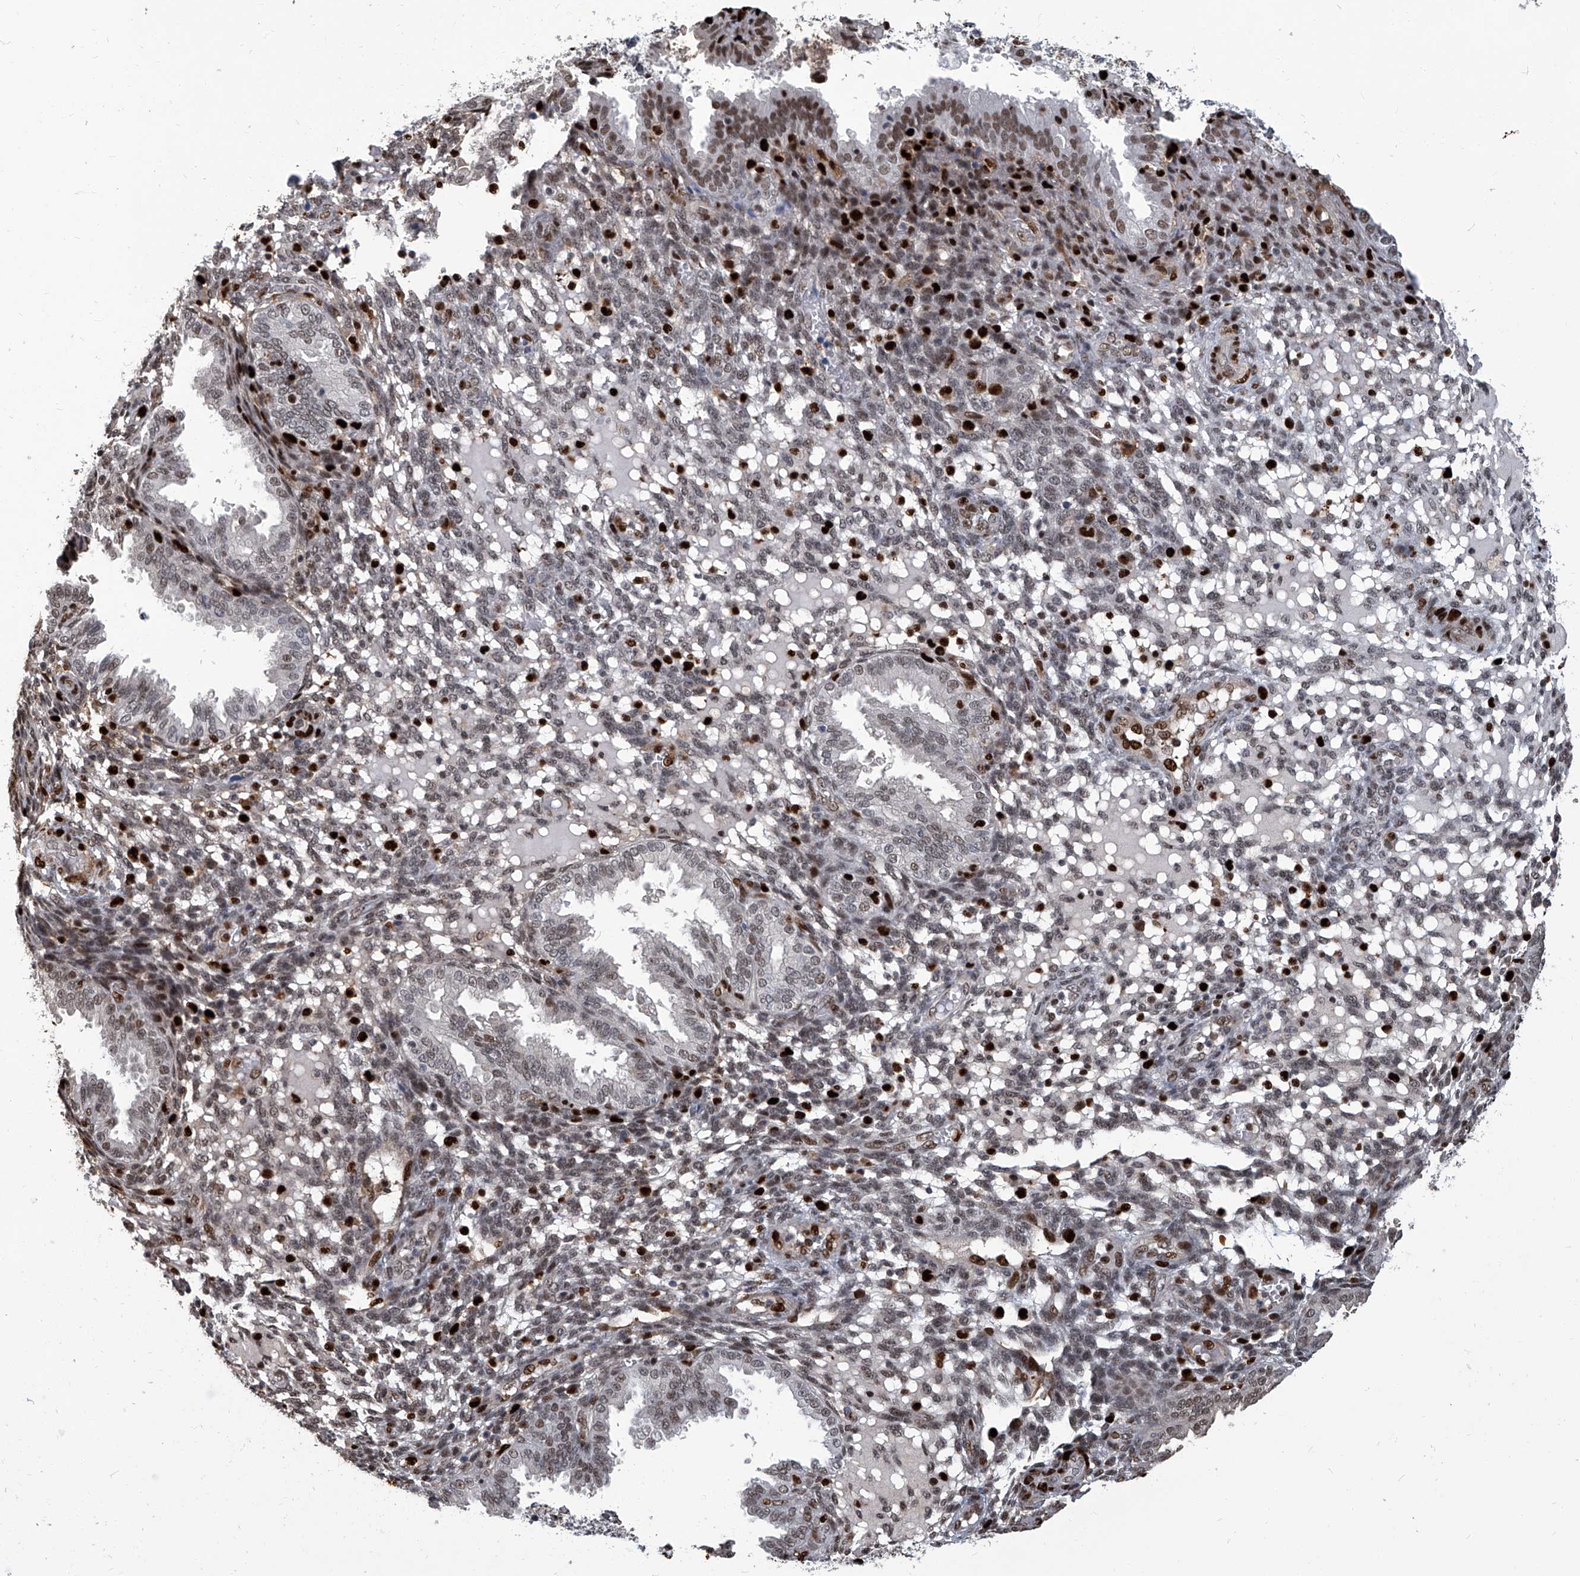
{"staining": {"intensity": "strong", "quantity": "<25%", "location": "nuclear"}, "tissue": "endometrium", "cell_type": "Cells in endometrial stroma", "image_type": "normal", "snomed": [{"axis": "morphology", "description": "Normal tissue, NOS"}, {"axis": "topography", "description": "Endometrium"}], "caption": "IHC photomicrograph of benign human endometrium stained for a protein (brown), which displays medium levels of strong nuclear staining in about <25% of cells in endometrial stroma.", "gene": "PCNA", "patient": {"sex": "female", "age": 33}}